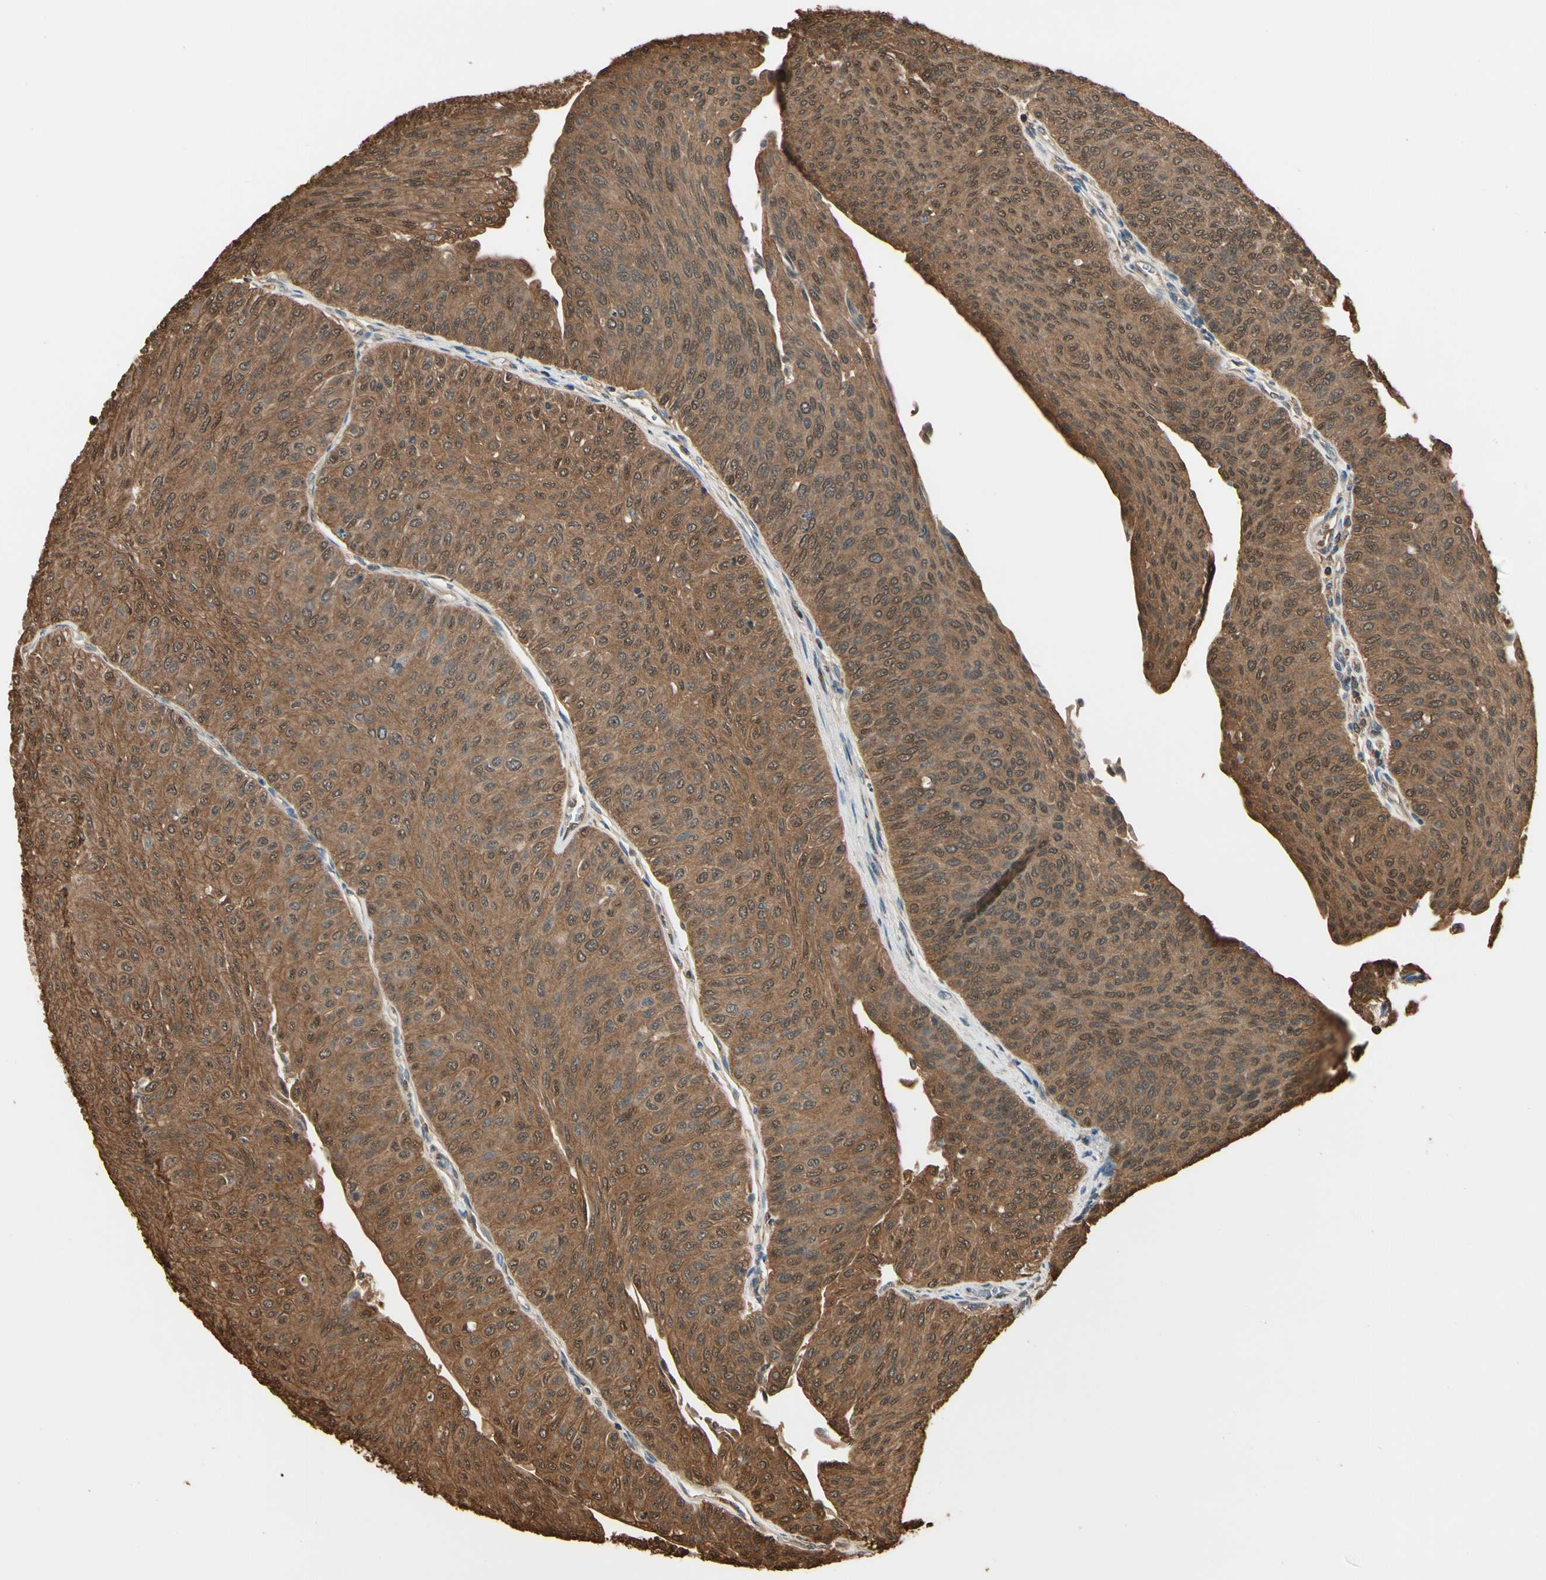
{"staining": {"intensity": "strong", "quantity": ">75%", "location": "cytoplasmic/membranous,nuclear"}, "tissue": "urothelial cancer", "cell_type": "Tumor cells", "image_type": "cancer", "snomed": [{"axis": "morphology", "description": "Urothelial carcinoma, Low grade"}, {"axis": "topography", "description": "Urinary bladder"}], "caption": "Immunohistochemistry (DAB) staining of urothelial carcinoma (low-grade) shows strong cytoplasmic/membranous and nuclear protein staining in approximately >75% of tumor cells.", "gene": "YWHAE", "patient": {"sex": "male", "age": 78}}